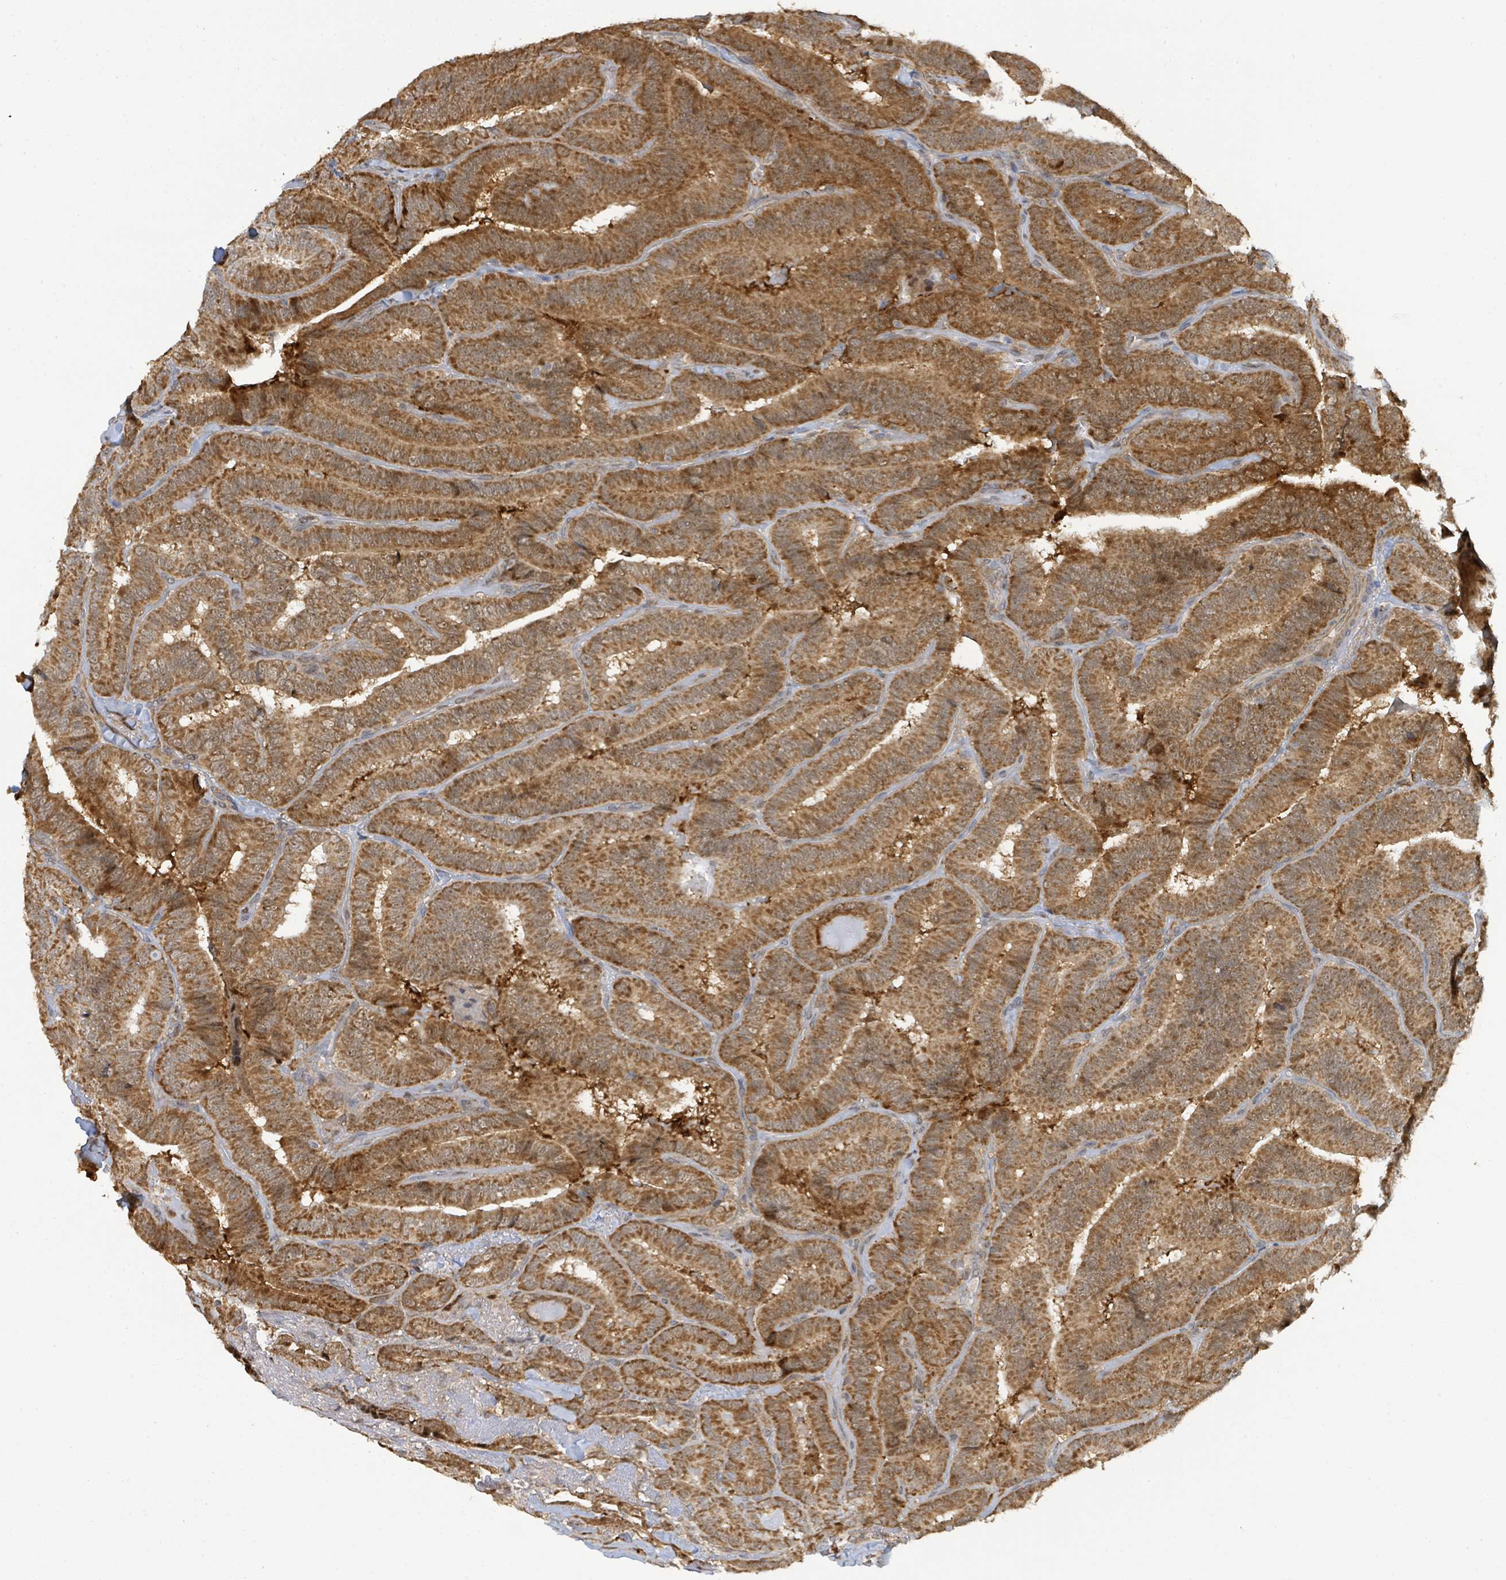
{"staining": {"intensity": "moderate", "quantity": ">75%", "location": "cytoplasmic/membranous"}, "tissue": "thyroid cancer", "cell_type": "Tumor cells", "image_type": "cancer", "snomed": [{"axis": "morphology", "description": "Papillary adenocarcinoma, NOS"}, {"axis": "topography", "description": "Thyroid gland"}], "caption": "Immunohistochemistry (IHC) of thyroid cancer demonstrates medium levels of moderate cytoplasmic/membranous positivity in approximately >75% of tumor cells. The staining was performed using DAB (3,3'-diaminobenzidine) to visualize the protein expression in brown, while the nuclei were stained in blue with hematoxylin (Magnification: 20x).", "gene": "PSMB7", "patient": {"sex": "male", "age": 61}}